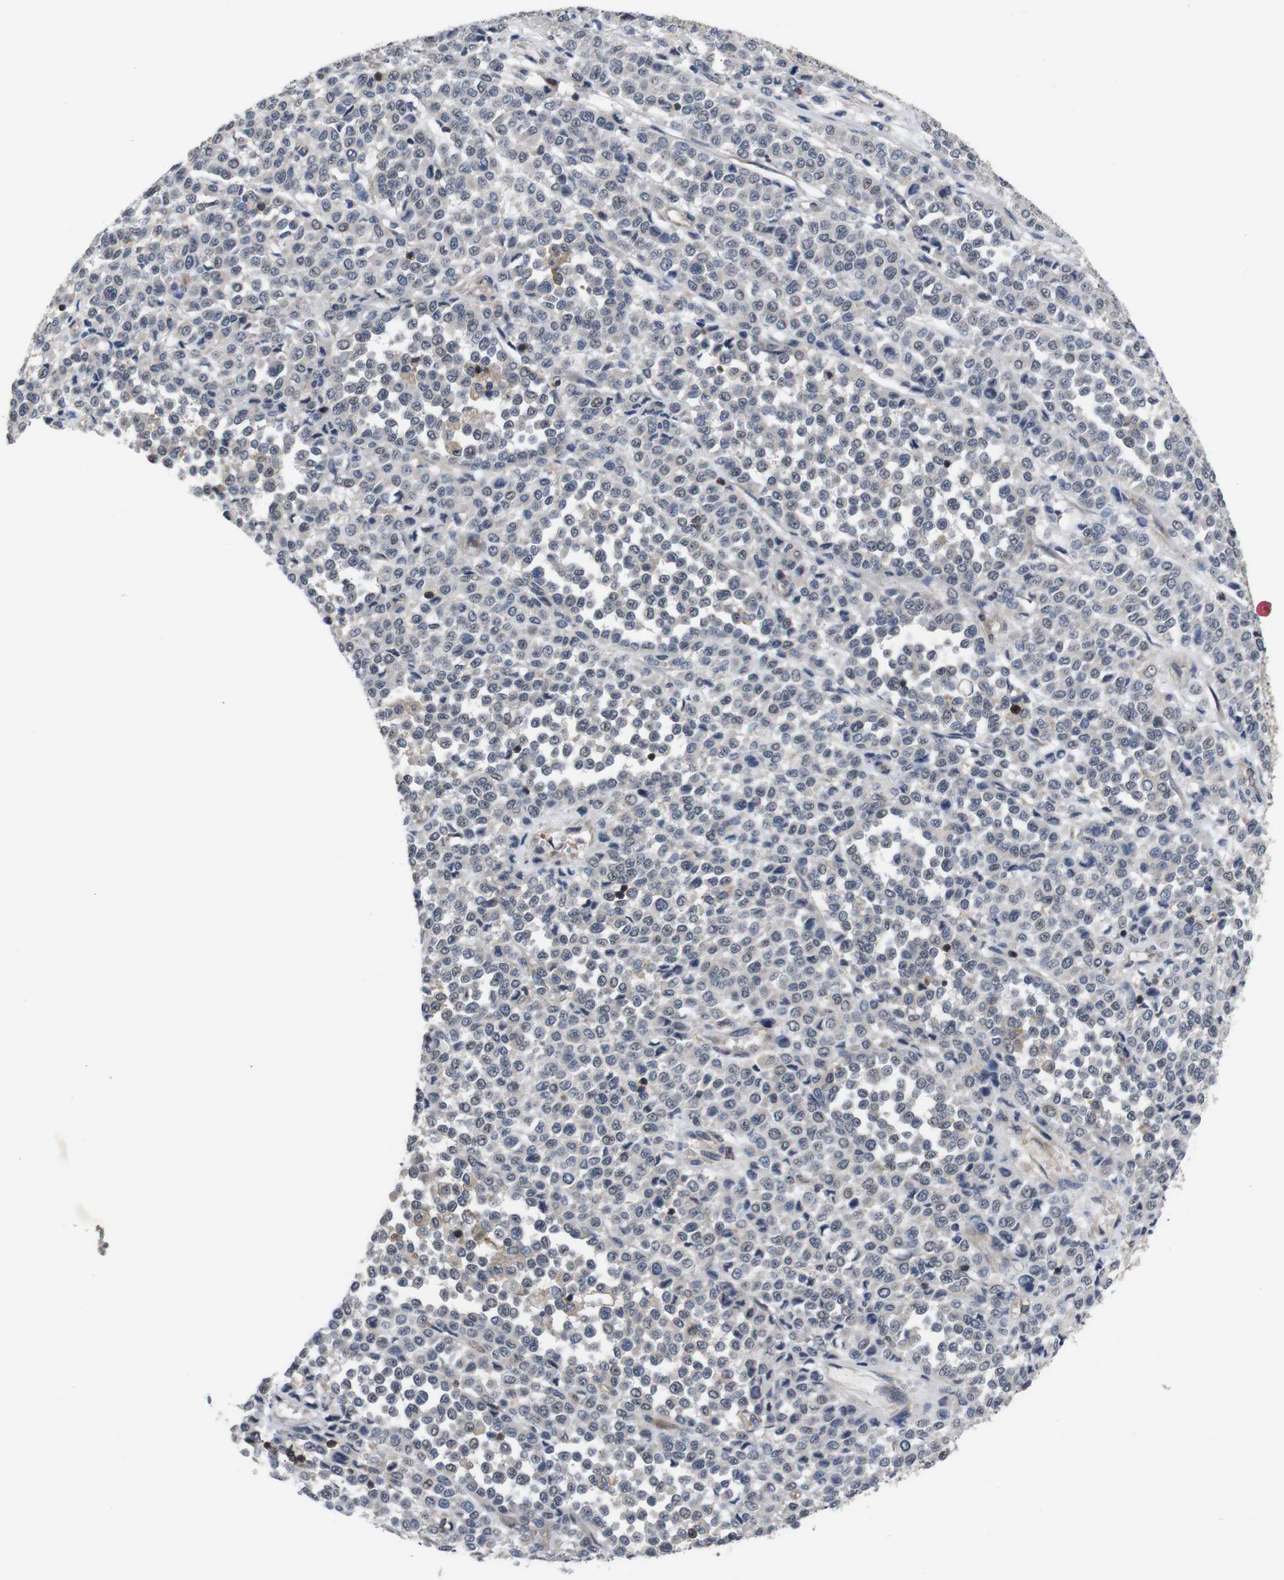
{"staining": {"intensity": "weak", "quantity": "<25%", "location": "nuclear"}, "tissue": "melanoma", "cell_type": "Tumor cells", "image_type": "cancer", "snomed": [{"axis": "morphology", "description": "Malignant melanoma, Metastatic site"}, {"axis": "topography", "description": "Pancreas"}], "caption": "Immunohistochemistry (IHC) of human malignant melanoma (metastatic site) reveals no staining in tumor cells.", "gene": "BRWD3", "patient": {"sex": "female", "age": 30}}